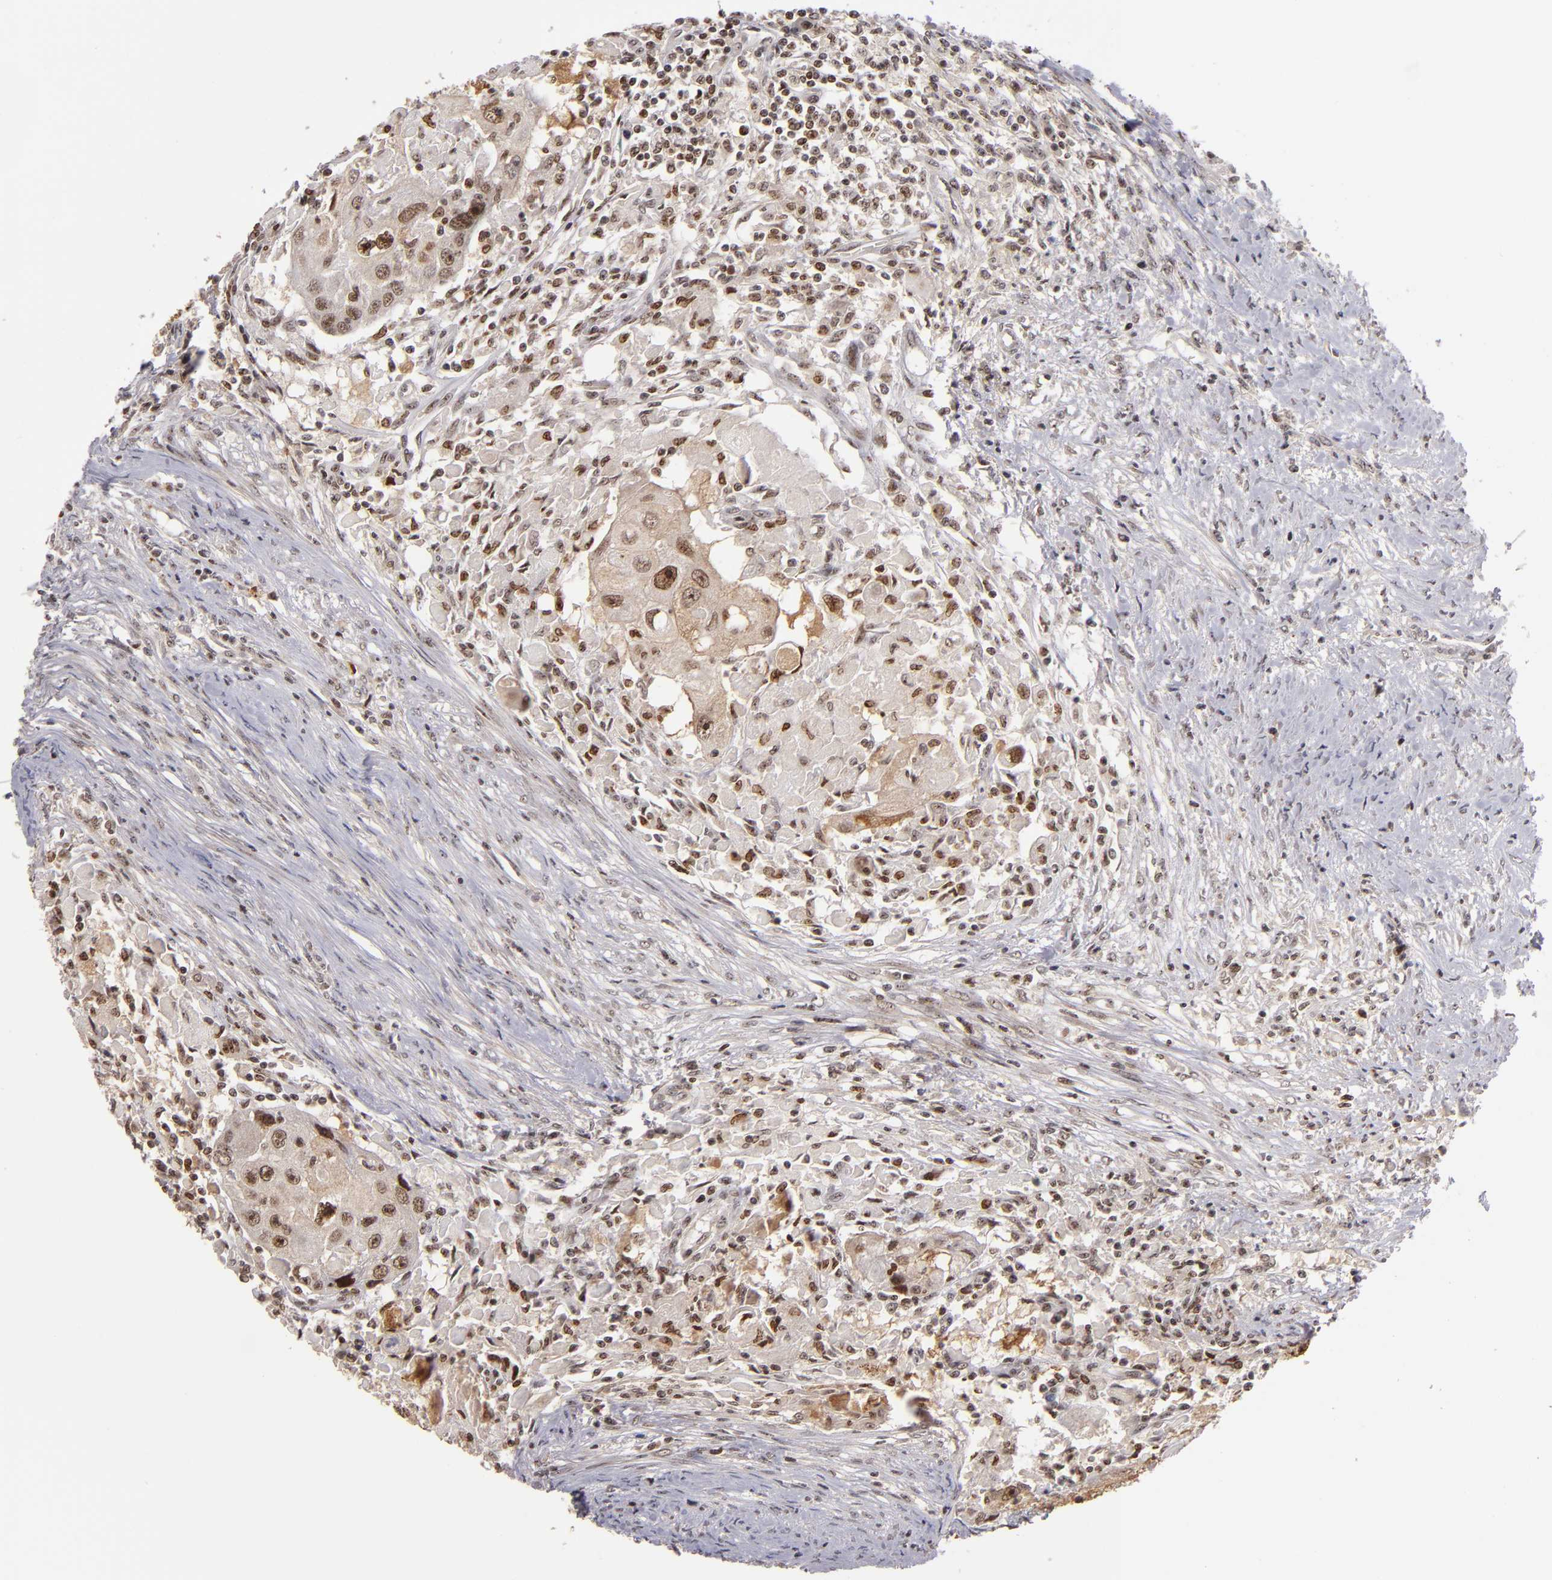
{"staining": {"intensity": "moderate", "quantity": ">75%", "location": "cytoplasmic/membranous,nuclear"}, "tissue": "head and neck cancer", "cell_type": "Tumor cells", "image_type": "cancer", "snomed": [{"axis": "morphology", "description": "Squamous cell carcinoma, NOS"}, {"axis": "topography", "description": "Head-Neck"}], "caption": "Moderate cytoplasmic/membranous and nuclear expression is seen in about >75% of tumor cells in head and neck cancer (squamous cell carcinoma). (DAB = brown stain, brightfield microscopy at high magnification).", "gene": "PCNX4", "patient": {"sex": "male", "age": 64}}